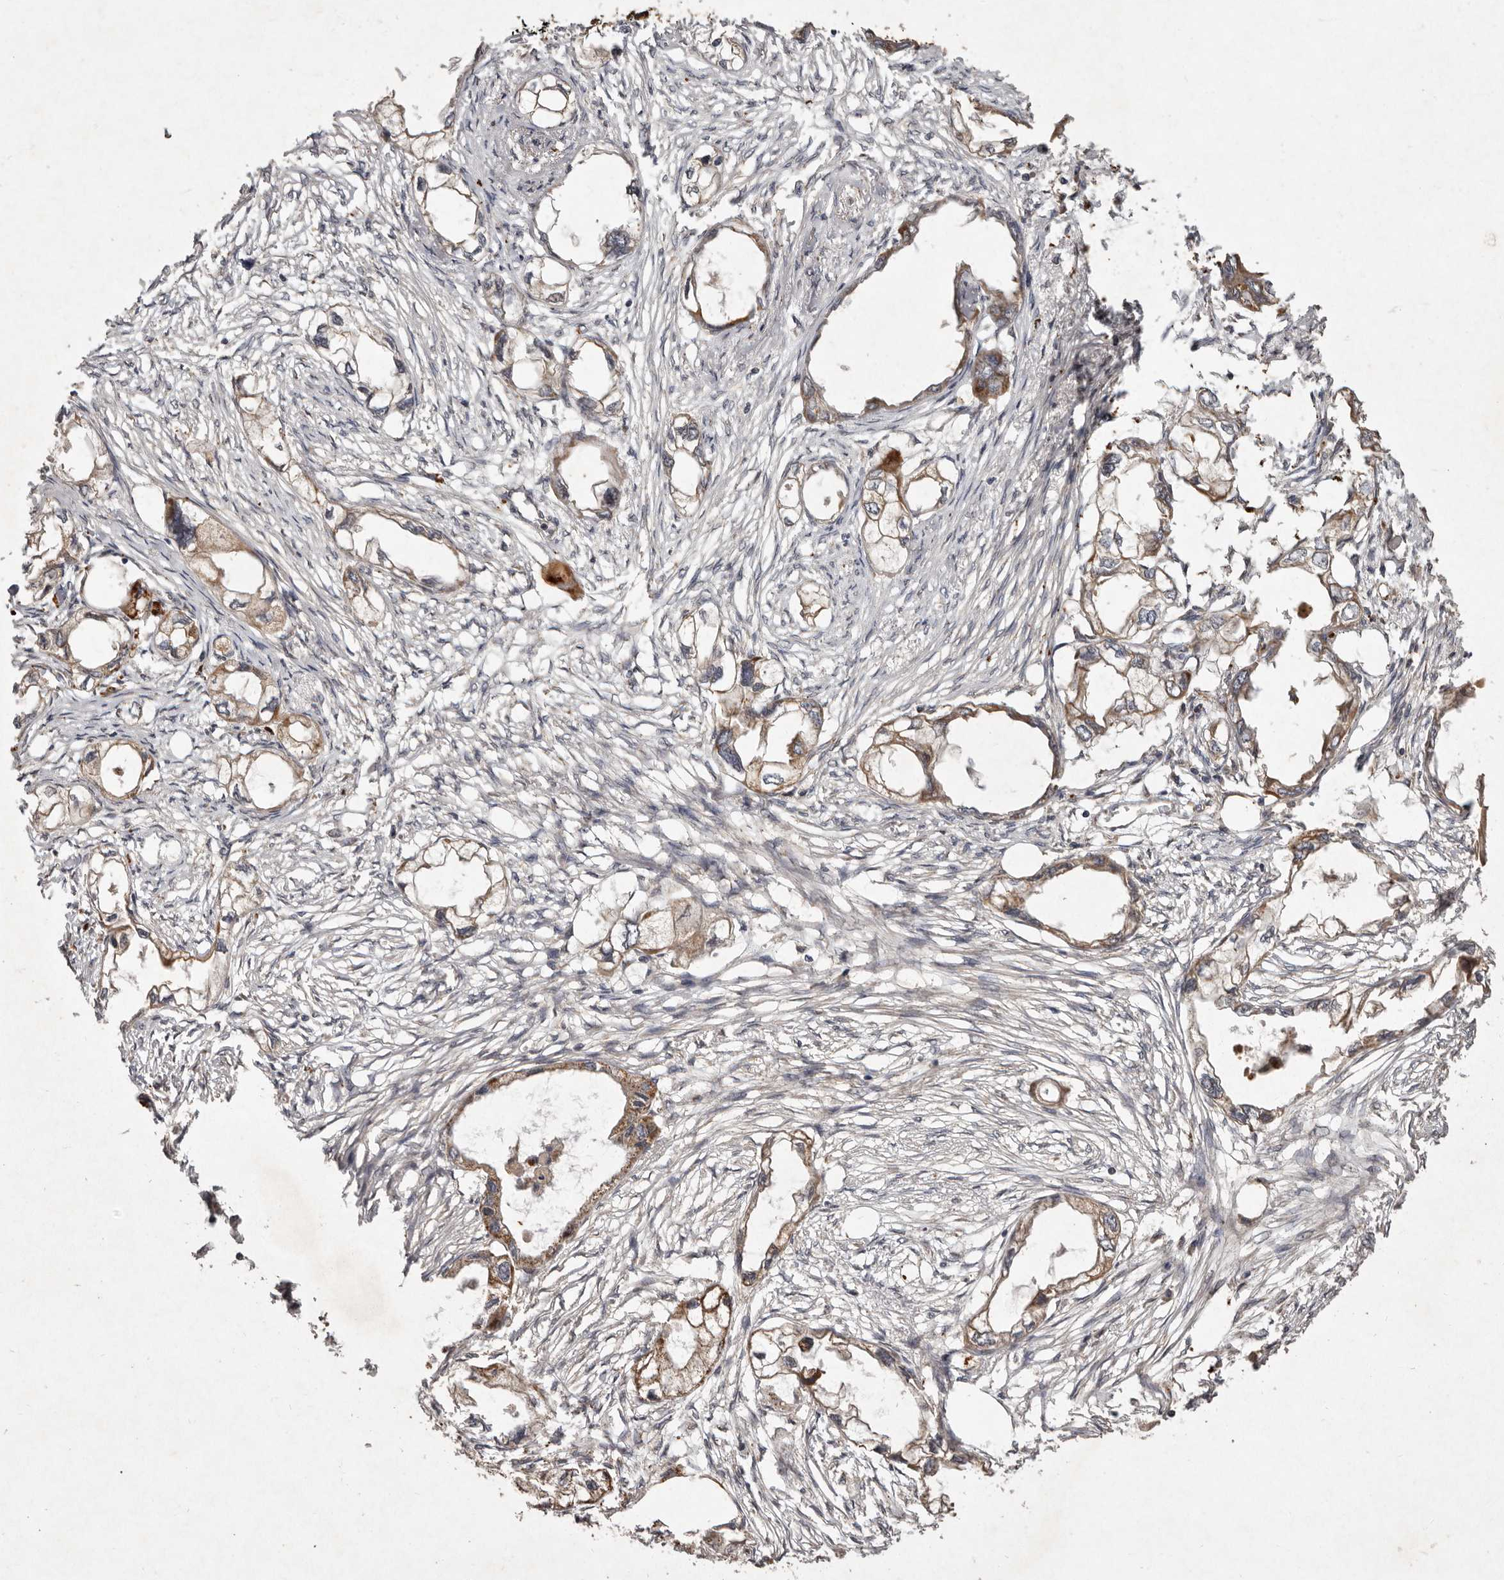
{"staining": {"intensity": "moderate", "quantity": ">75%", "location": "cytoplasmic/membranous"}, "tissue": "endometrial cancer", "cell_type": "Tumor cells", "image_type": "cancer", "snomed": [{"axis": "morphology", "description": "Adenocarcinoma, NOS"}, {"axis": "morphology", "description": "Adenocarcinoma, metastatic, NOS"}, {"axis": "topography", "description": "Adipose tissue"}, {"axis": "topography", "description": "Endometrium"}], "caption": "The micrograph exhibits staining of metastatic adenocarcinoma (endometrial), revealing moderate cytoplasmic/membranous protein expression (brown color) within tumor cells. (DAB IHC with brightfield microscopy, high magnification).", "gene": "SEMA3A", "patient": {"sex": "female", "age": 67}}